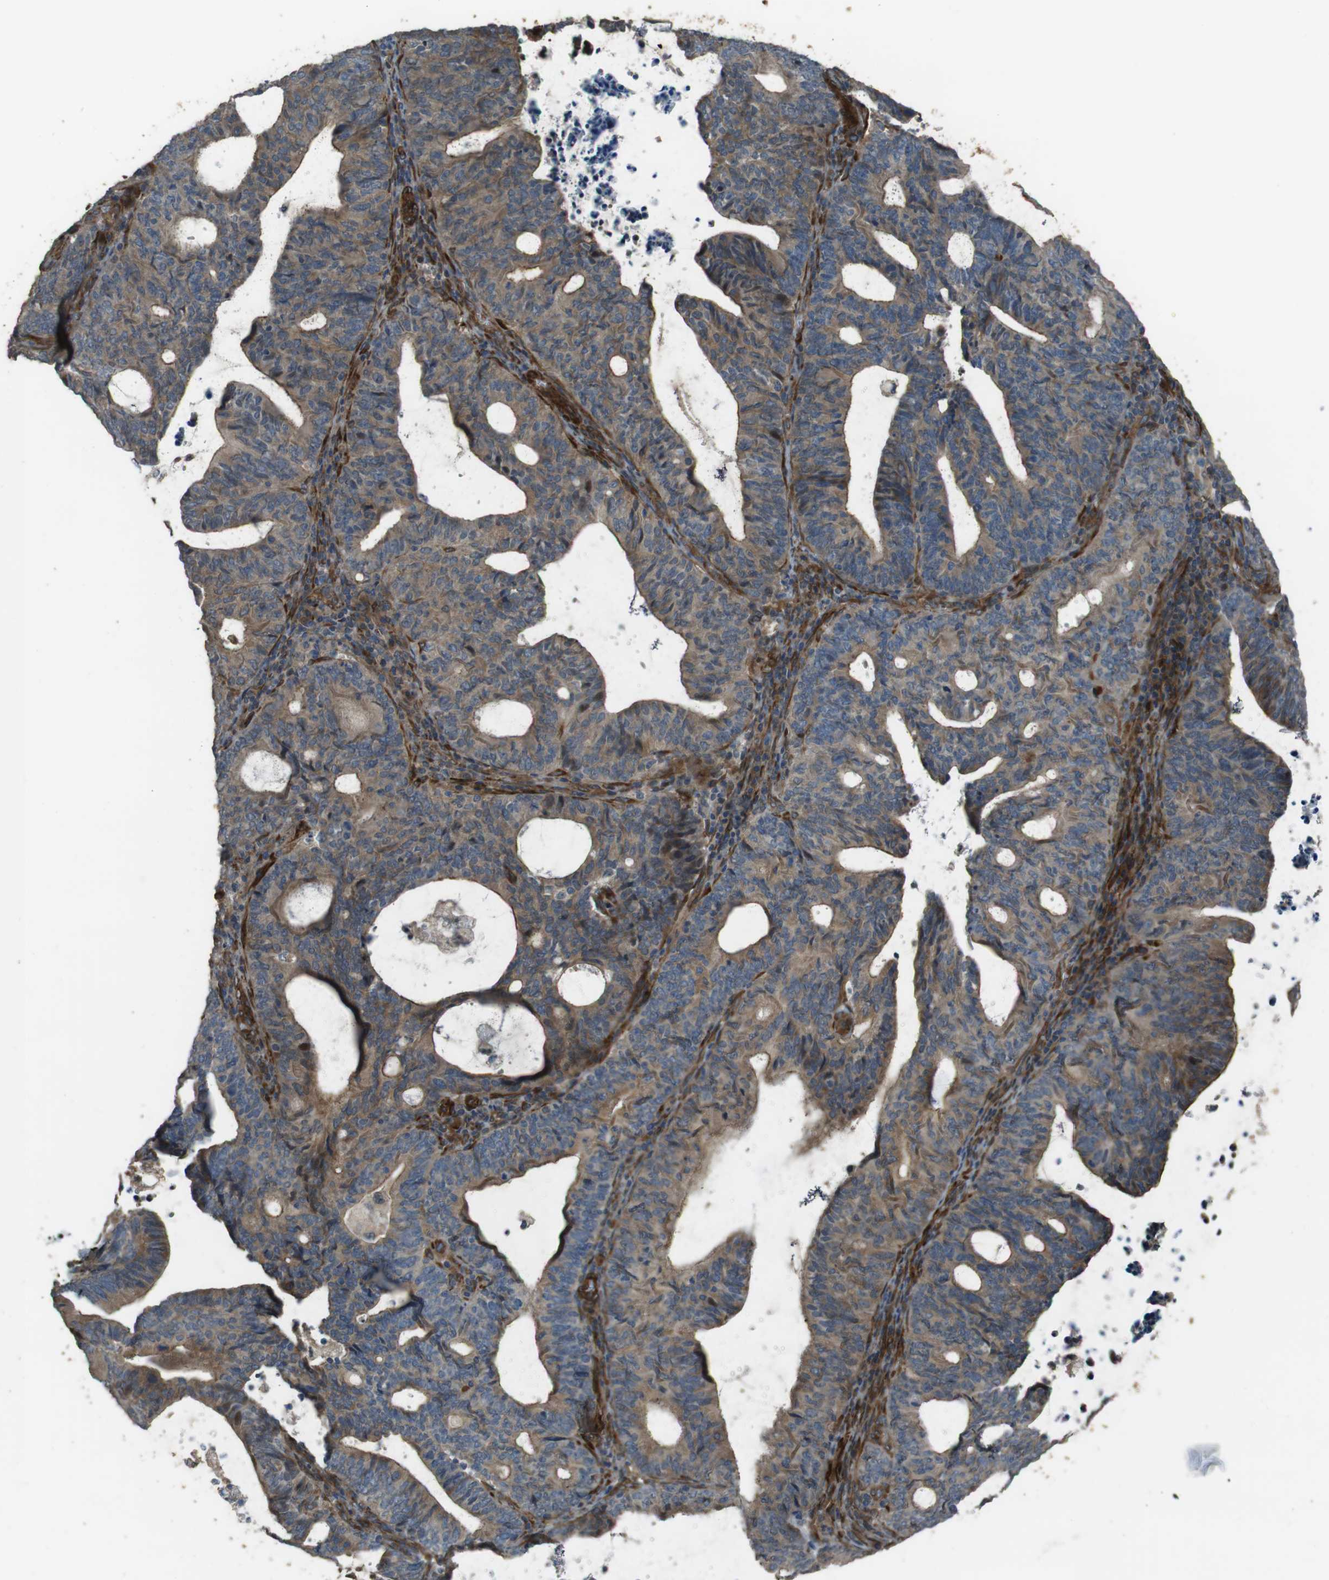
{"staining": {"intensity": "moderate", "quantity": ">75%", "location": "cytoplasmic/membranous"}, "tissue": "endometrial cancer", "cell_type": "Tumor cells", "image_type": "cancer", "snomed": [{"axis": "morphology", "description": "Adenocarcinoma, NOS"}, {"axis": "topography", "description": "Uterus"}], "caption": "IHC of human endometrial adenocarcinoma reveals medium levels of moderate cytoplasmic/membranous expression in approximately >75% of tumor cells.", "gene": "MSRB3", "patient": {"sex": "female", "age": 83}}